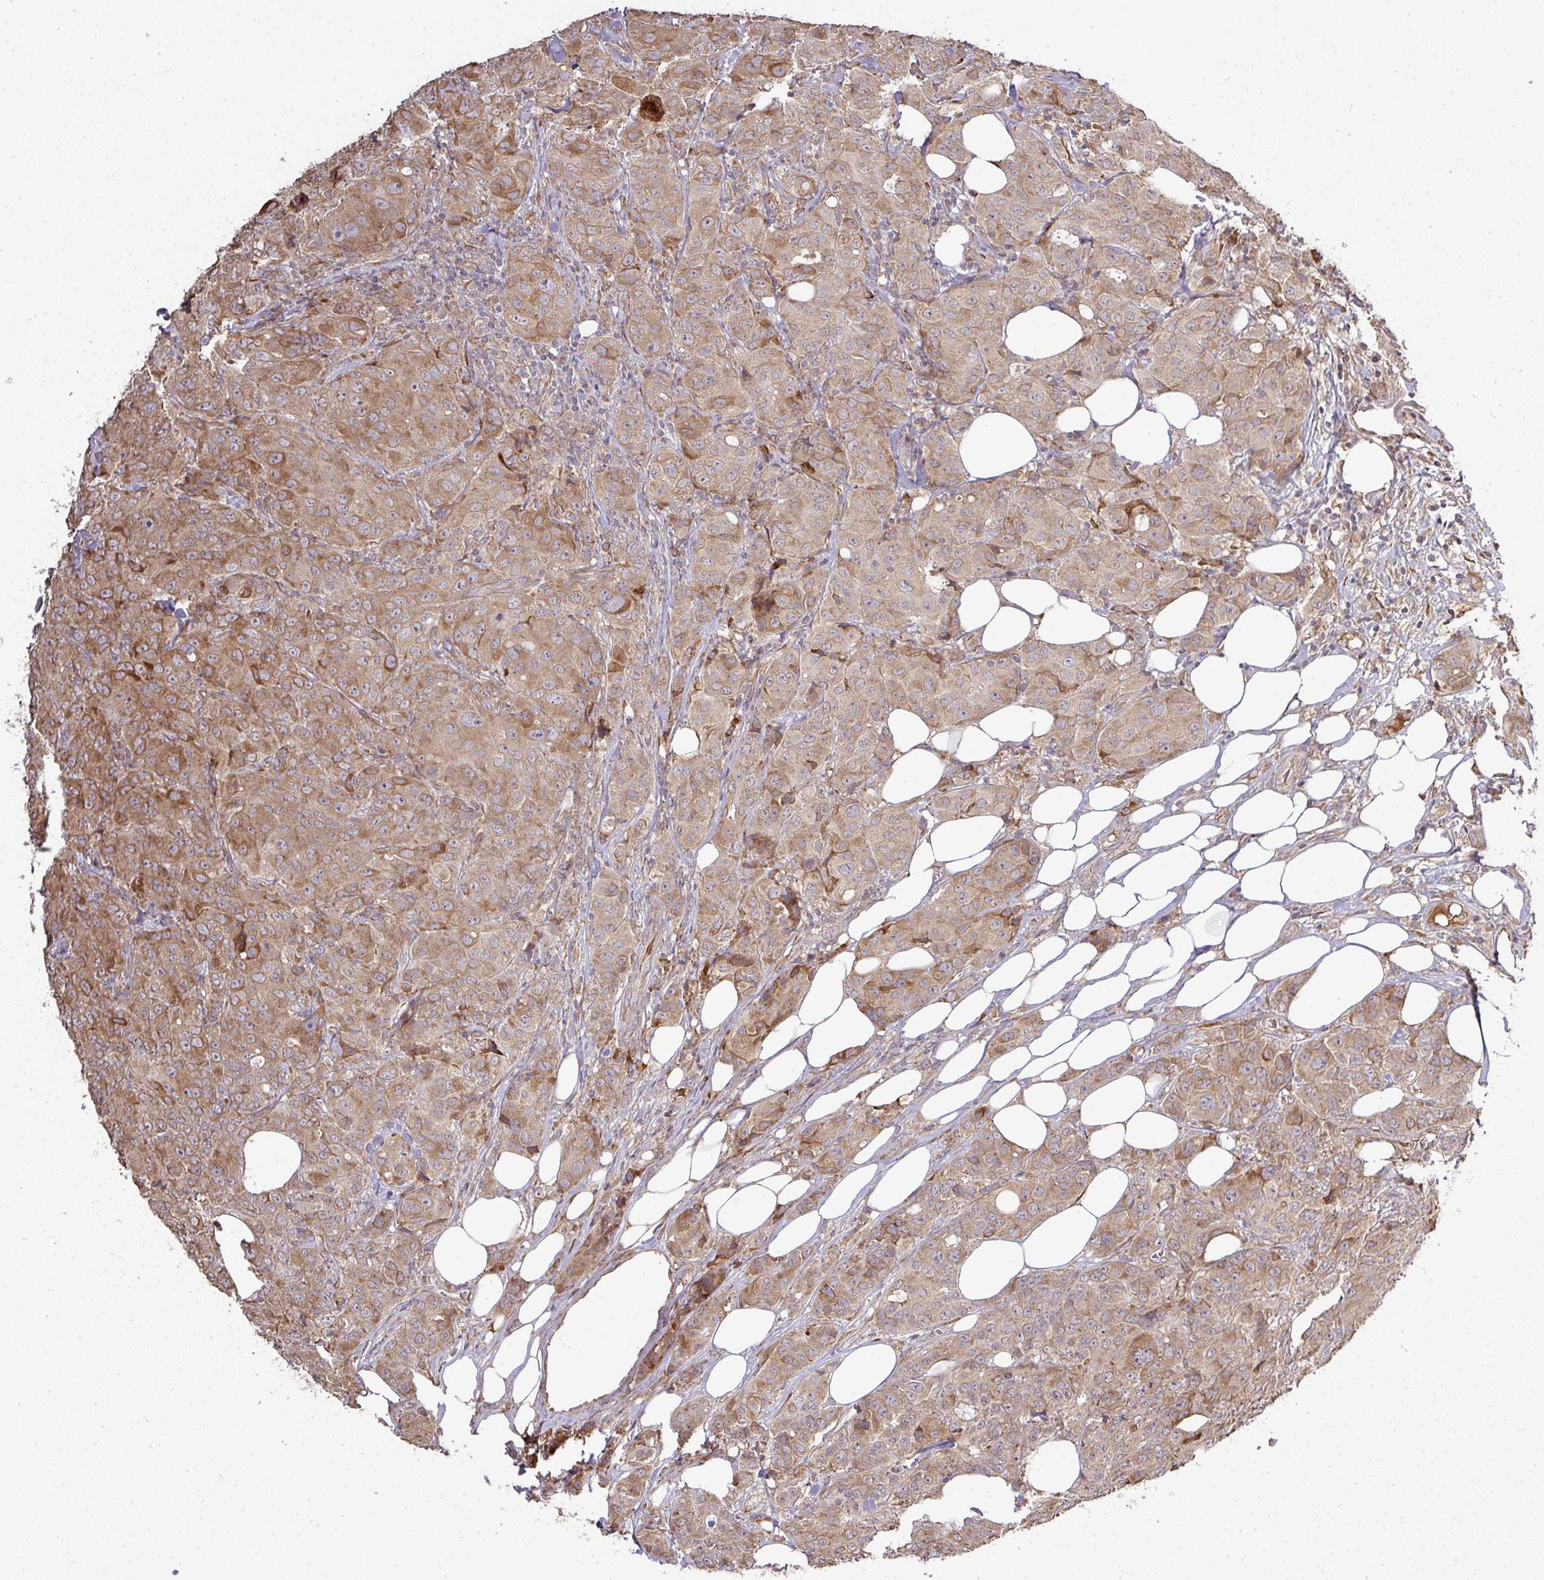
{"staining": {"intensity": "moderate", "quantity": ">75%", "location": "cytoplasmic/membranous"}, "tissue": "breast cancer", "cell_type": "Tumor cells", "image_type": "cancer", "snomed": [{"axis": "morphology", "description": "Duct carcinoma"}, {"axis": "topography", "description": "Breast"}], "caption": "High-magnification brightfield microscopy of breast cancer stained with DAB (3,3'-diaminobenzidine) (brown) and counterstained with hematoxylin (blue). tumor cells exhibit moderate cytoplasmic/membranous positivity is seen in about>75% of cells. The staining is performed using DAB (3,3'-diaminobenzidine) brown chromogen to label protein expression. The nuclei are counter-stained blue using hematoxylin.", "gene": "GALP", "patient": {"sex": "female", "age": 43}}